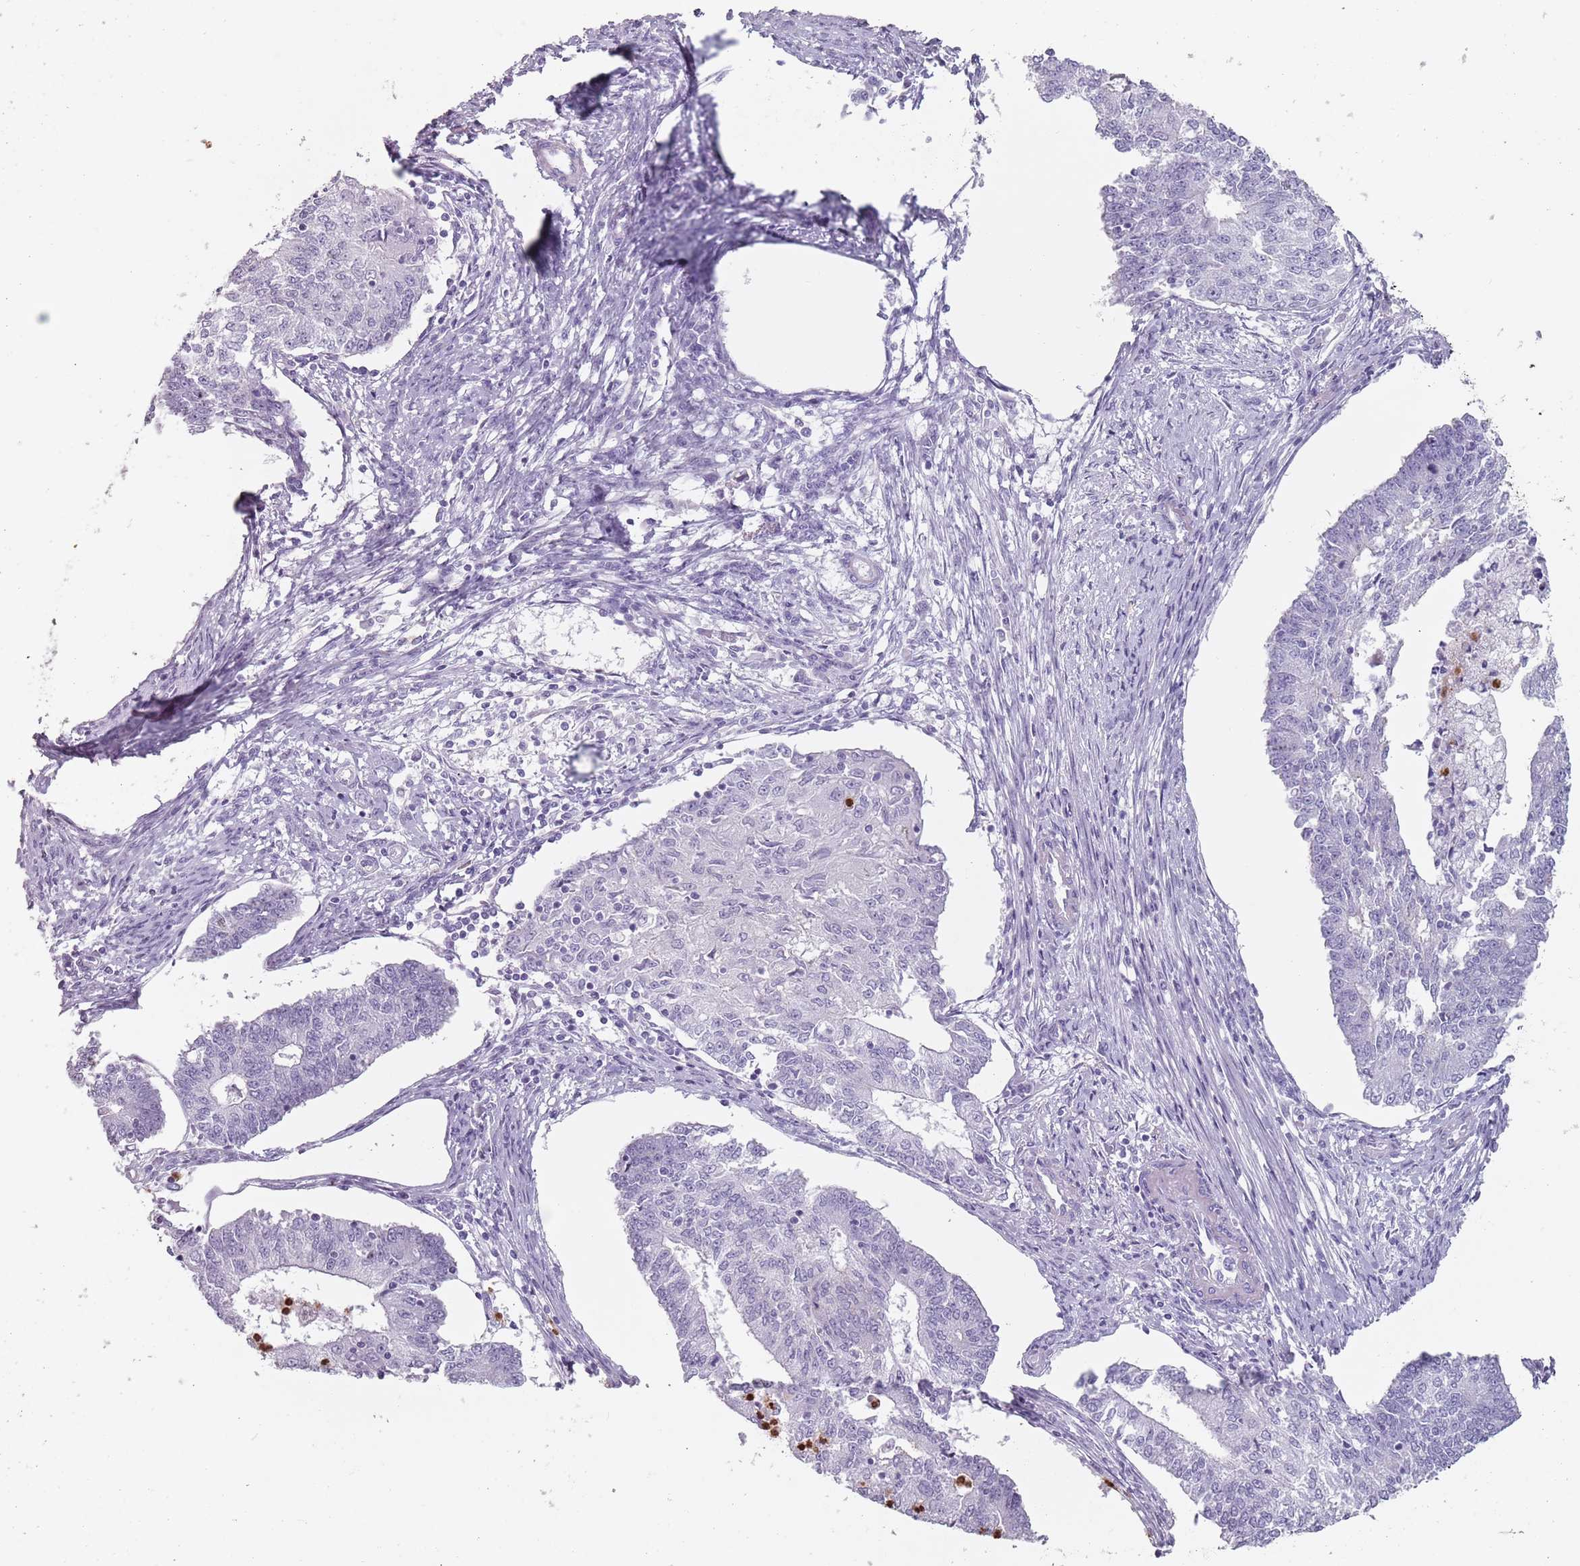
{"staining": {"intensity": "negative", "quantity": "none", "location": "none"}, "tissue": "endometrial cancer", "cell_type": "Tumor cells", "image_type": "cancer", "snomed": [{"axis": "morphology", "description": "Adenocarcinoma, NOS"}, {"axis": "topography", "description": "Endometrium"}], "caption": "Immunohistochemistry (IHC) photomicrograph of neoplastic tissue: endometrial cancer (adenocarcinoma) stained with DAB (3,3'-diaminobenzidine) reveals no significant protein expression in tumor cells. (DAB (3,3'-diaminobenzidine) immunohistochemistry (IHC) visualized using brightfield microscopy, high magnification).", "gene": "ZNF584", "patient": {"sex": "female", "age": 56}}